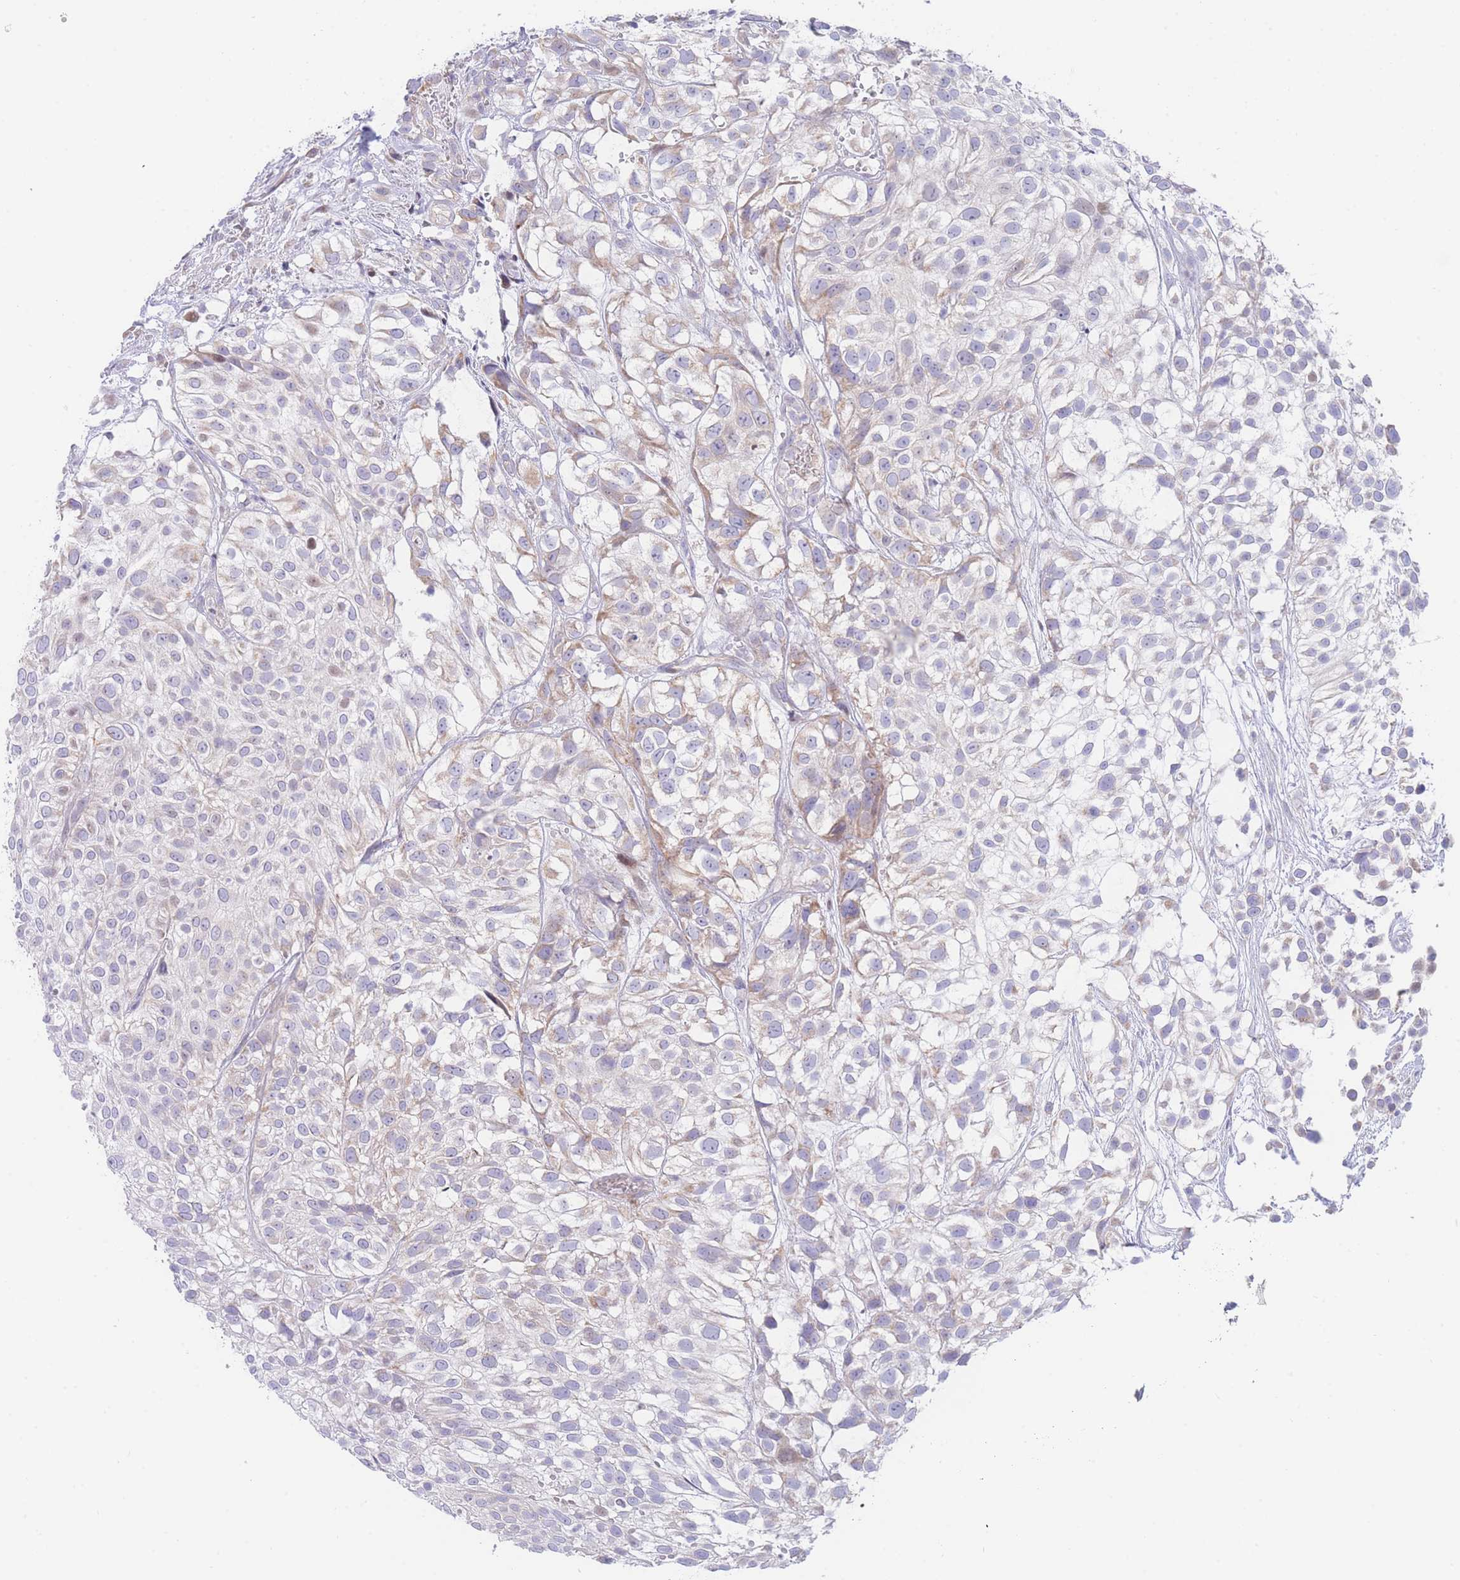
{"staining": {"intensity": "weak", "quantity": "<25%", "location": "cytoplasmic/membranous"}, "tissue": "urothelial cancer", "cell_type": "Tumor cells", "image_type": "cancer", "snomed": [{"axis": "morphology", "description": "Urothelial carcinoma, High grade"}, {"axis": "topography", "description": "Urinary bladder"}], "caption": "High-grade urothelial carcinoma was stained to show a protein in brown. There is no significant staining in tumor cells. The staining is performed using DAB brown chromogen with nuclei counter-stained in using hematoxylin.", "gene": "GPAM", "patient": {"sex": "male", "age": 56}}